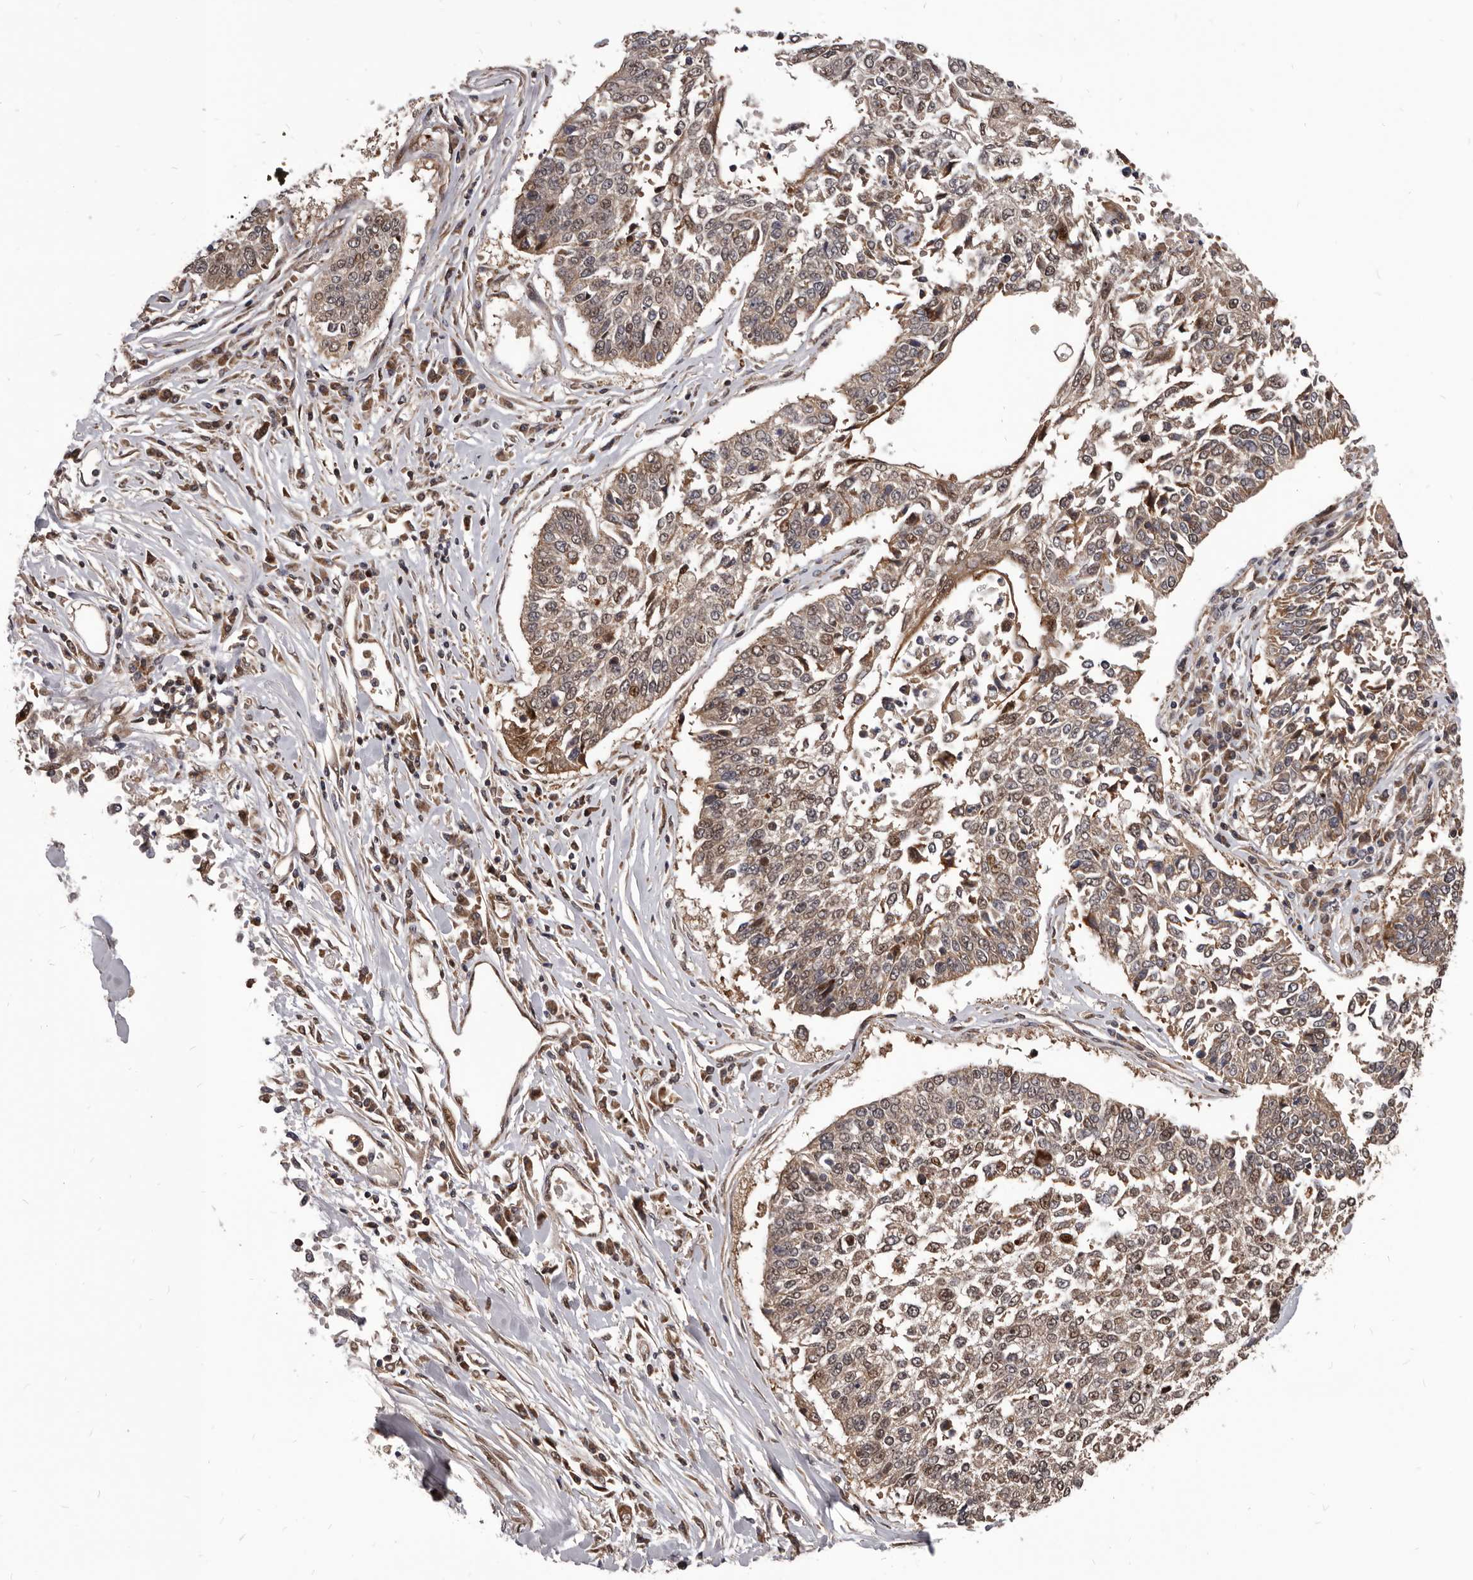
{"staining": {"intensity": "weak", "quantity": "25%-75%", "location": "cytoplasmic/membranous,nuclear"}, "tissue": "lung cancer", "cell_type": "Tumor cells", "image_type": "cancer", "snomed": [{"axis": "morphology", "description": "Normal tissue, NOS"}, {"axis": "morphology", "description": "Squamous cell carcinoma, NOS"}, {"axis": "topography", "description": "Cartilage tissue"}, {"axis": "topography", "description": "Lung"}, {"axis": "topography", "description": "Peripheral nerve tissue"}], "caption": "An image showing weak cytoplasmic/membranous and nuclear staining in about 25%-75% of tumor cells in lung squamous cell carcinoma, as visualized by brown immunohistochemical staining.", "gene": "MAP3K14", "patient": {"sex": "female", "age": 49}}